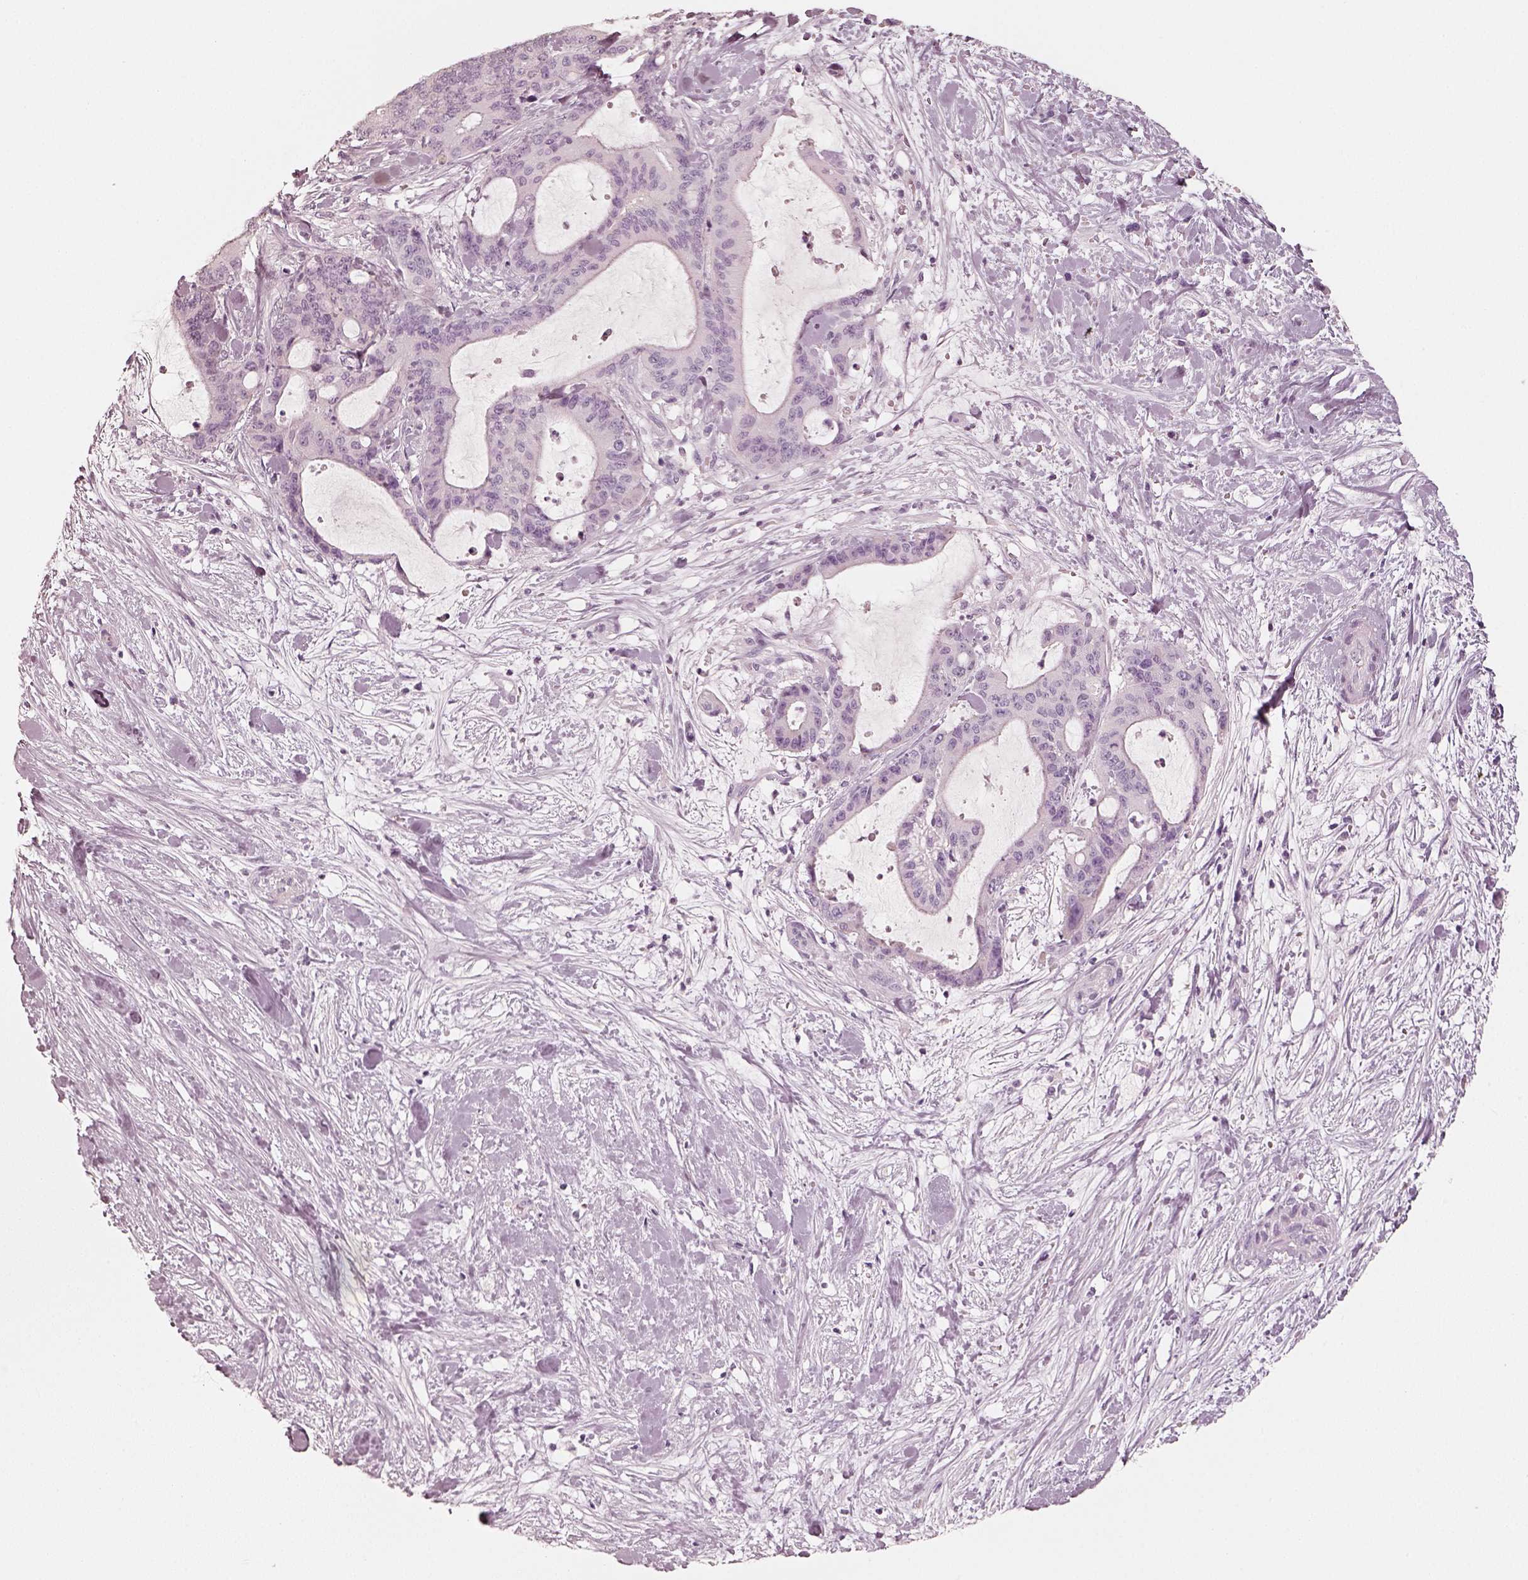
{"staining": {"intensity": "negative", "quantity": "none", "location": "none"}, "tissue": "liver cancer", "cell_type": "Tumor cells", "image_type": "cancer", "snomed": [{"axis": "morphology", "description": "Cholangiocarcinoma"}, {"axis": "topography", "description": "Liver"}], "caption": "Immunohistochemical staining of liver cancer shows no significant expression in tumor cells. (DAB immunohistochemistry, high magnification).", "gene": "R3HDML", "patient": {"sex": "female", "age": 73}}